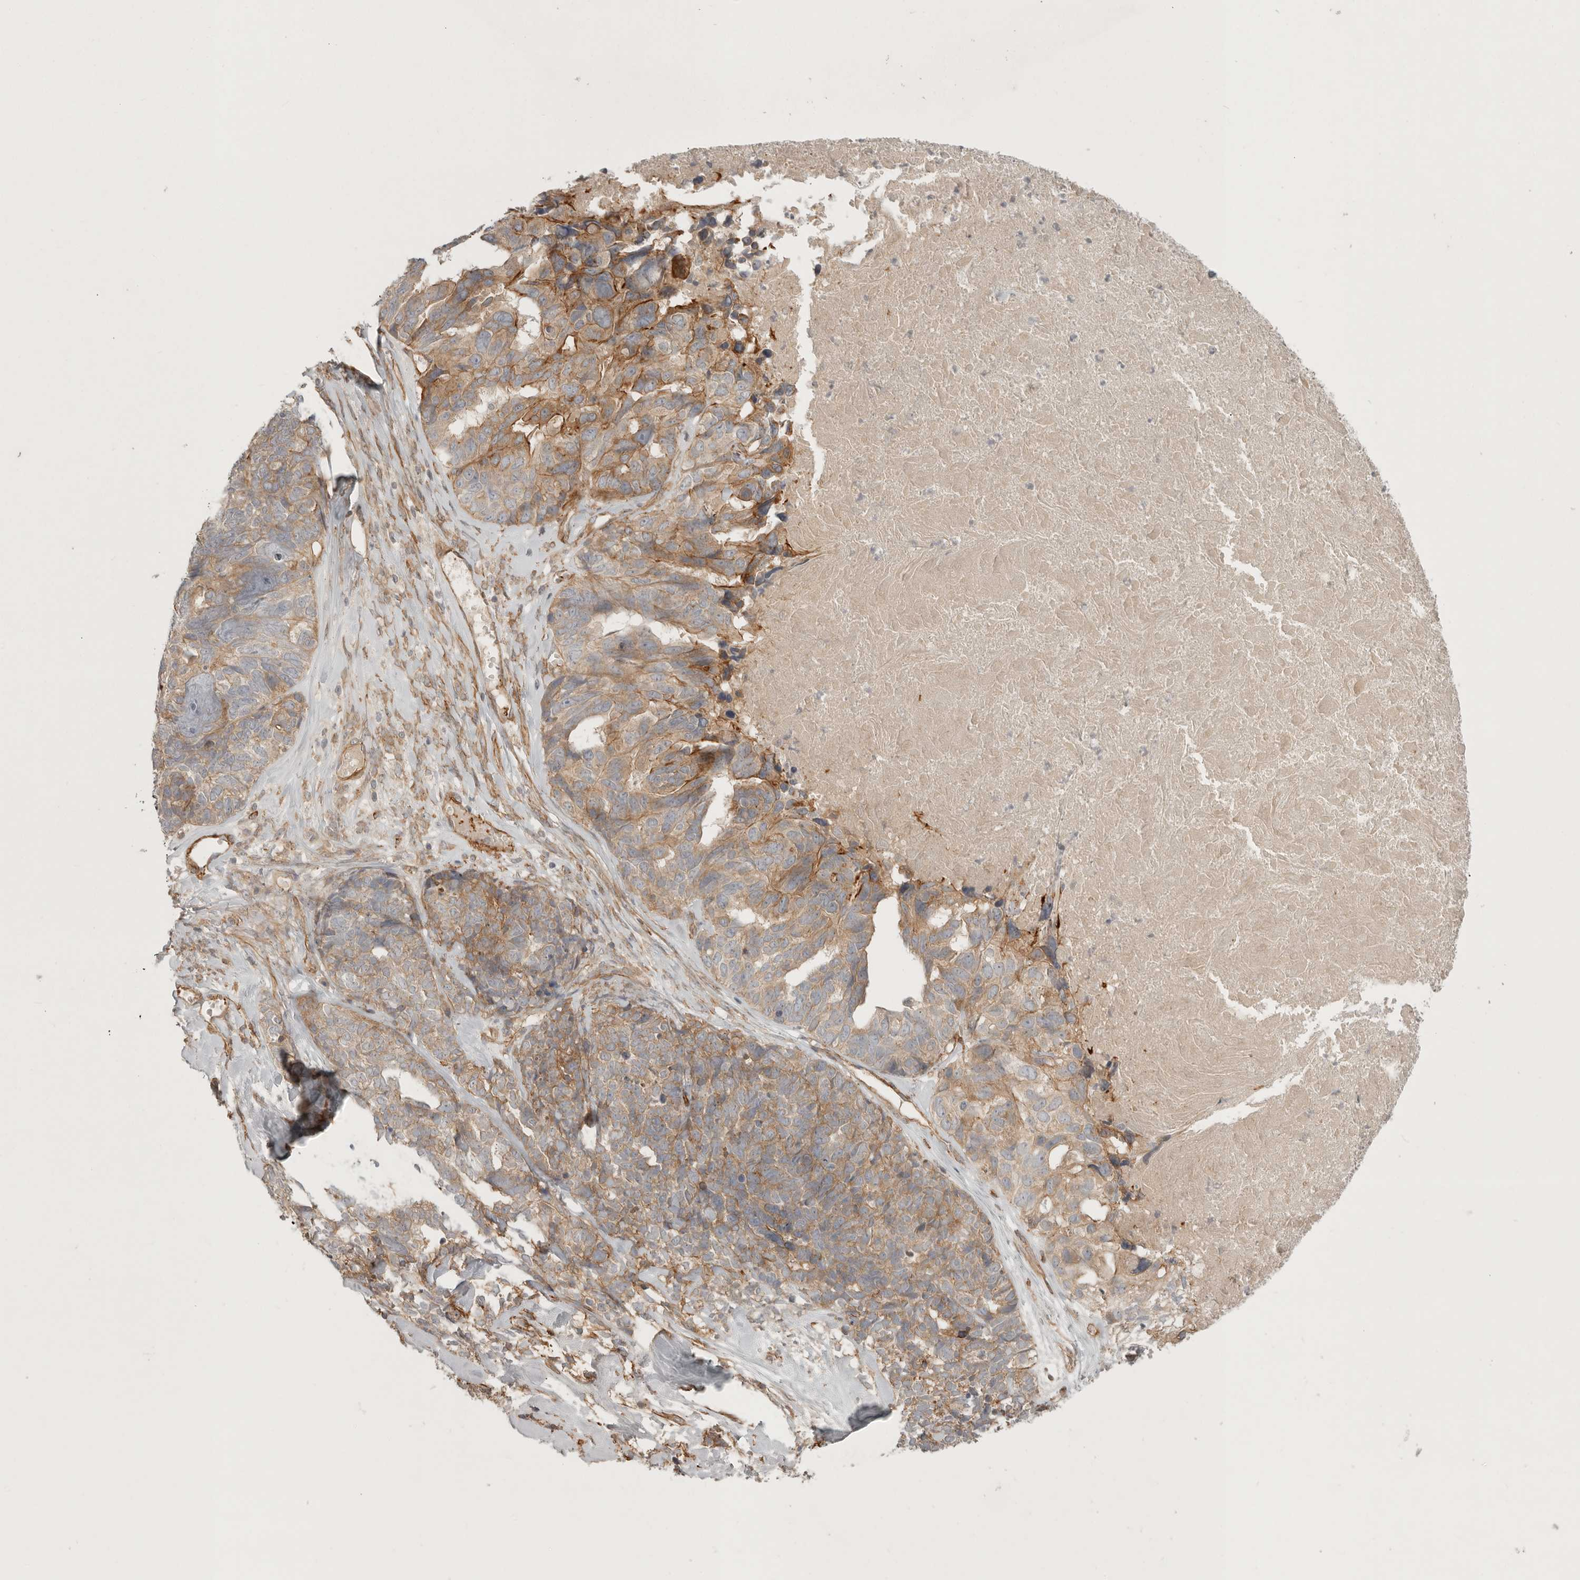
{"staining": {"intensity": "moderate", "quantity": "25%-75%", "location": "cytoplasmic/membranous"}, "tissue": "ovarian cancer", "cell_type": "Tumor cells", "image_type": "cancer", "snomed": [{"axis": "morphology", "description": "Cystadenocarcinoma, serous, NOS"}, {"axis": "topography", "description": "Ovary"}], "caption": "The immunohistochemical stain labels moderate cytoplasmic/membranous positivity in tumor cells of ovarian cancer tissue.", "gene": "LONRF1", "patient": {"sex": "female", "age": 79}}